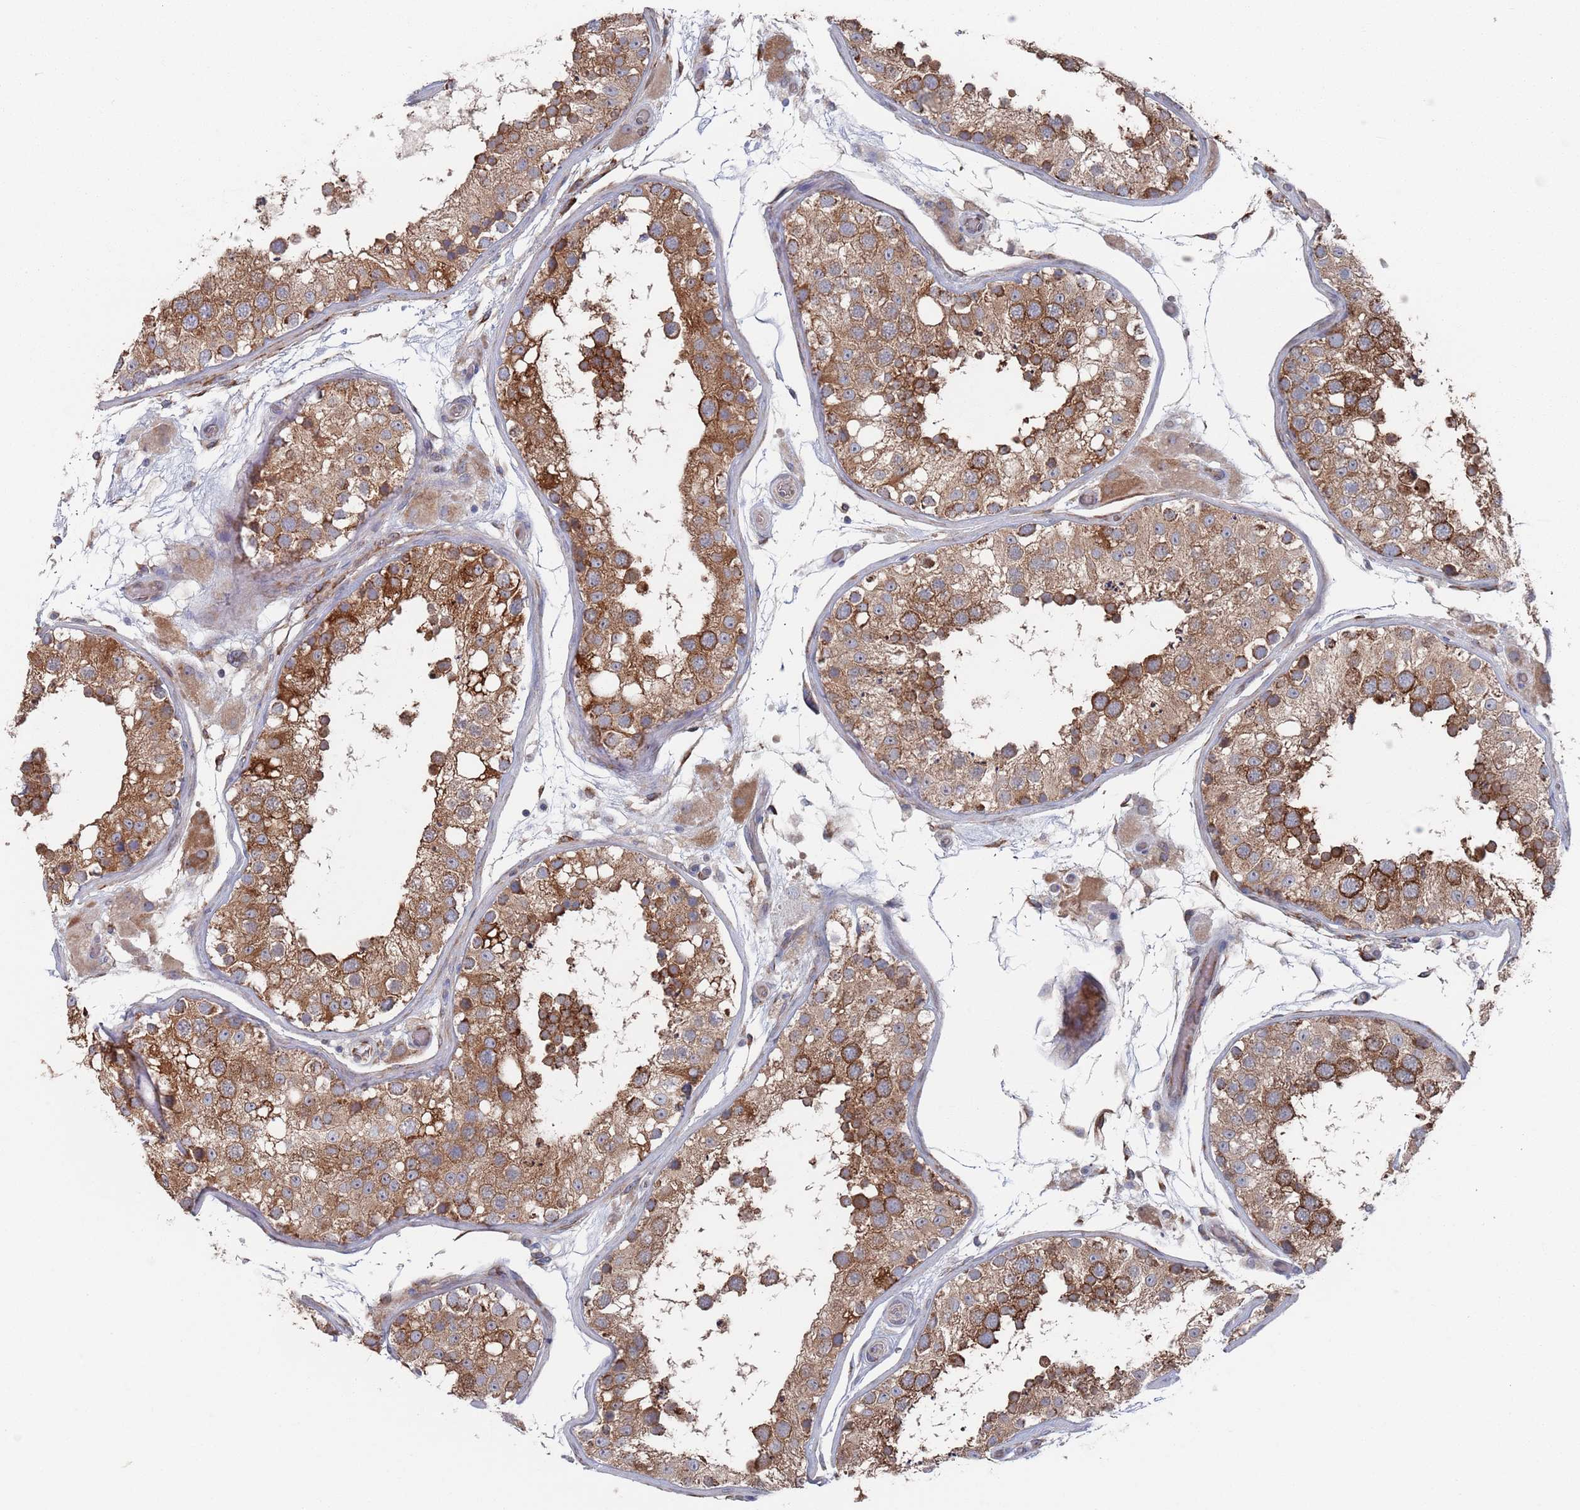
{"staining": {"intensity": "strong", "quantity": ">75%", "location": "cytoplasmic/membranous"}, "tissue": "testis", "cell_type": "Cells in seminiferous ducts", "image_type": "normal", "snomed": [{"axis": "morphology", "description": "Normal tissue, NOS"}, {"axis": "topography", "description": "Testis"}], "caption": "An image showing strong cytoplasmic/membranous positivity in about >75% of cells in seminiferous ducts in normal testis, as visualized by brown immunohistochemical staining.", "gene": "CCDC106", "patient": {"sex": "male", "age": 26}}